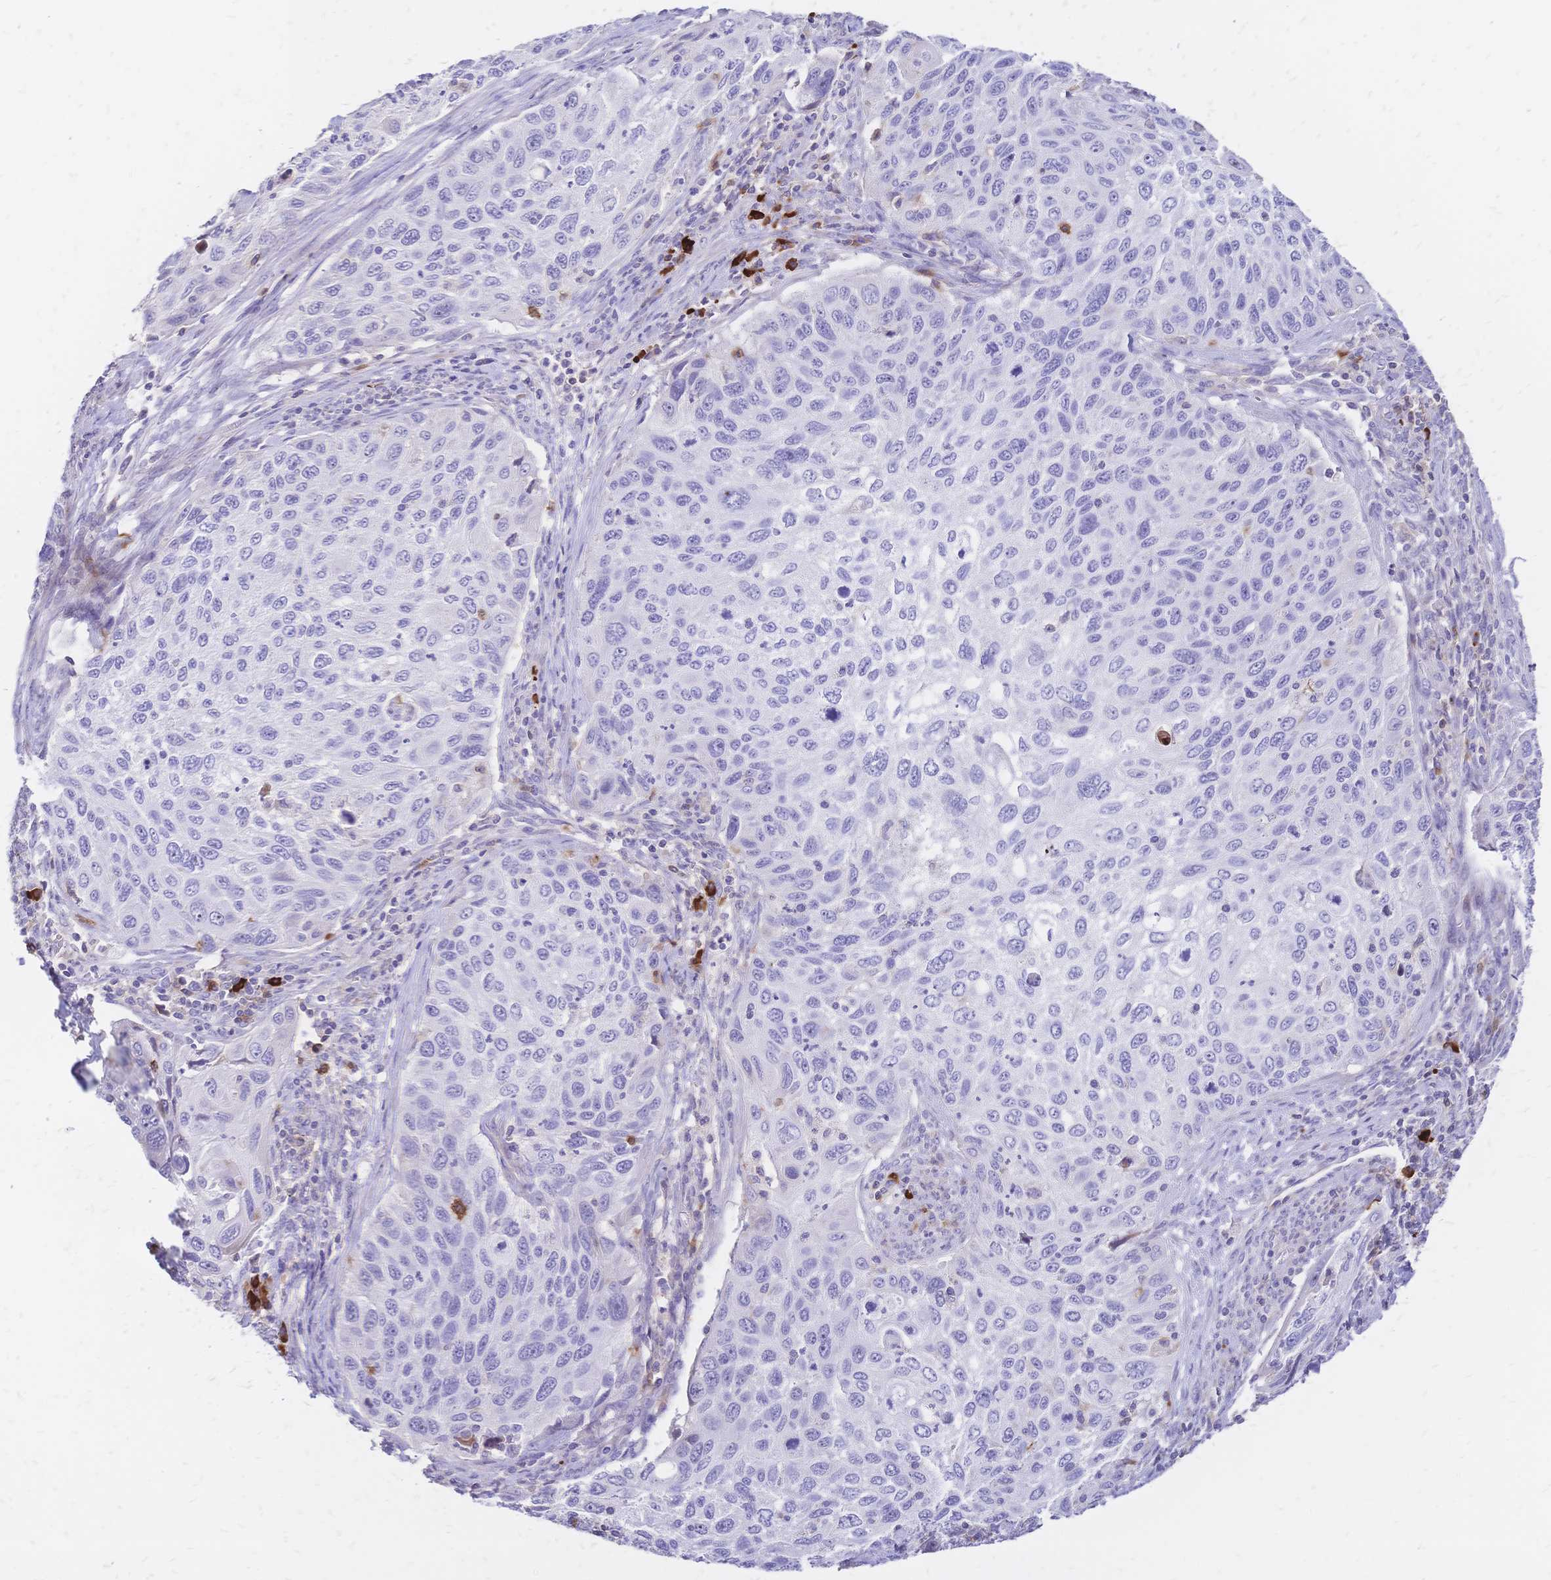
{"staining": {"intensity": "negative", "quantity": "none", "location": "none"}, "tissue": "cervical cancer", "cell_type": "Tumor cells", "image_type": "cancer", "snomed": [{"axis": "morphology", "description": "Squamous cell carcinoma, NOS"}, {"axis": "topography", "description": "Cervix"}], "caption": "A micrograph of human cervical cancer is negative for staining in tumor cells.", "gene": "IL2RA", "patient": {"sex": "female", "age": 70}}